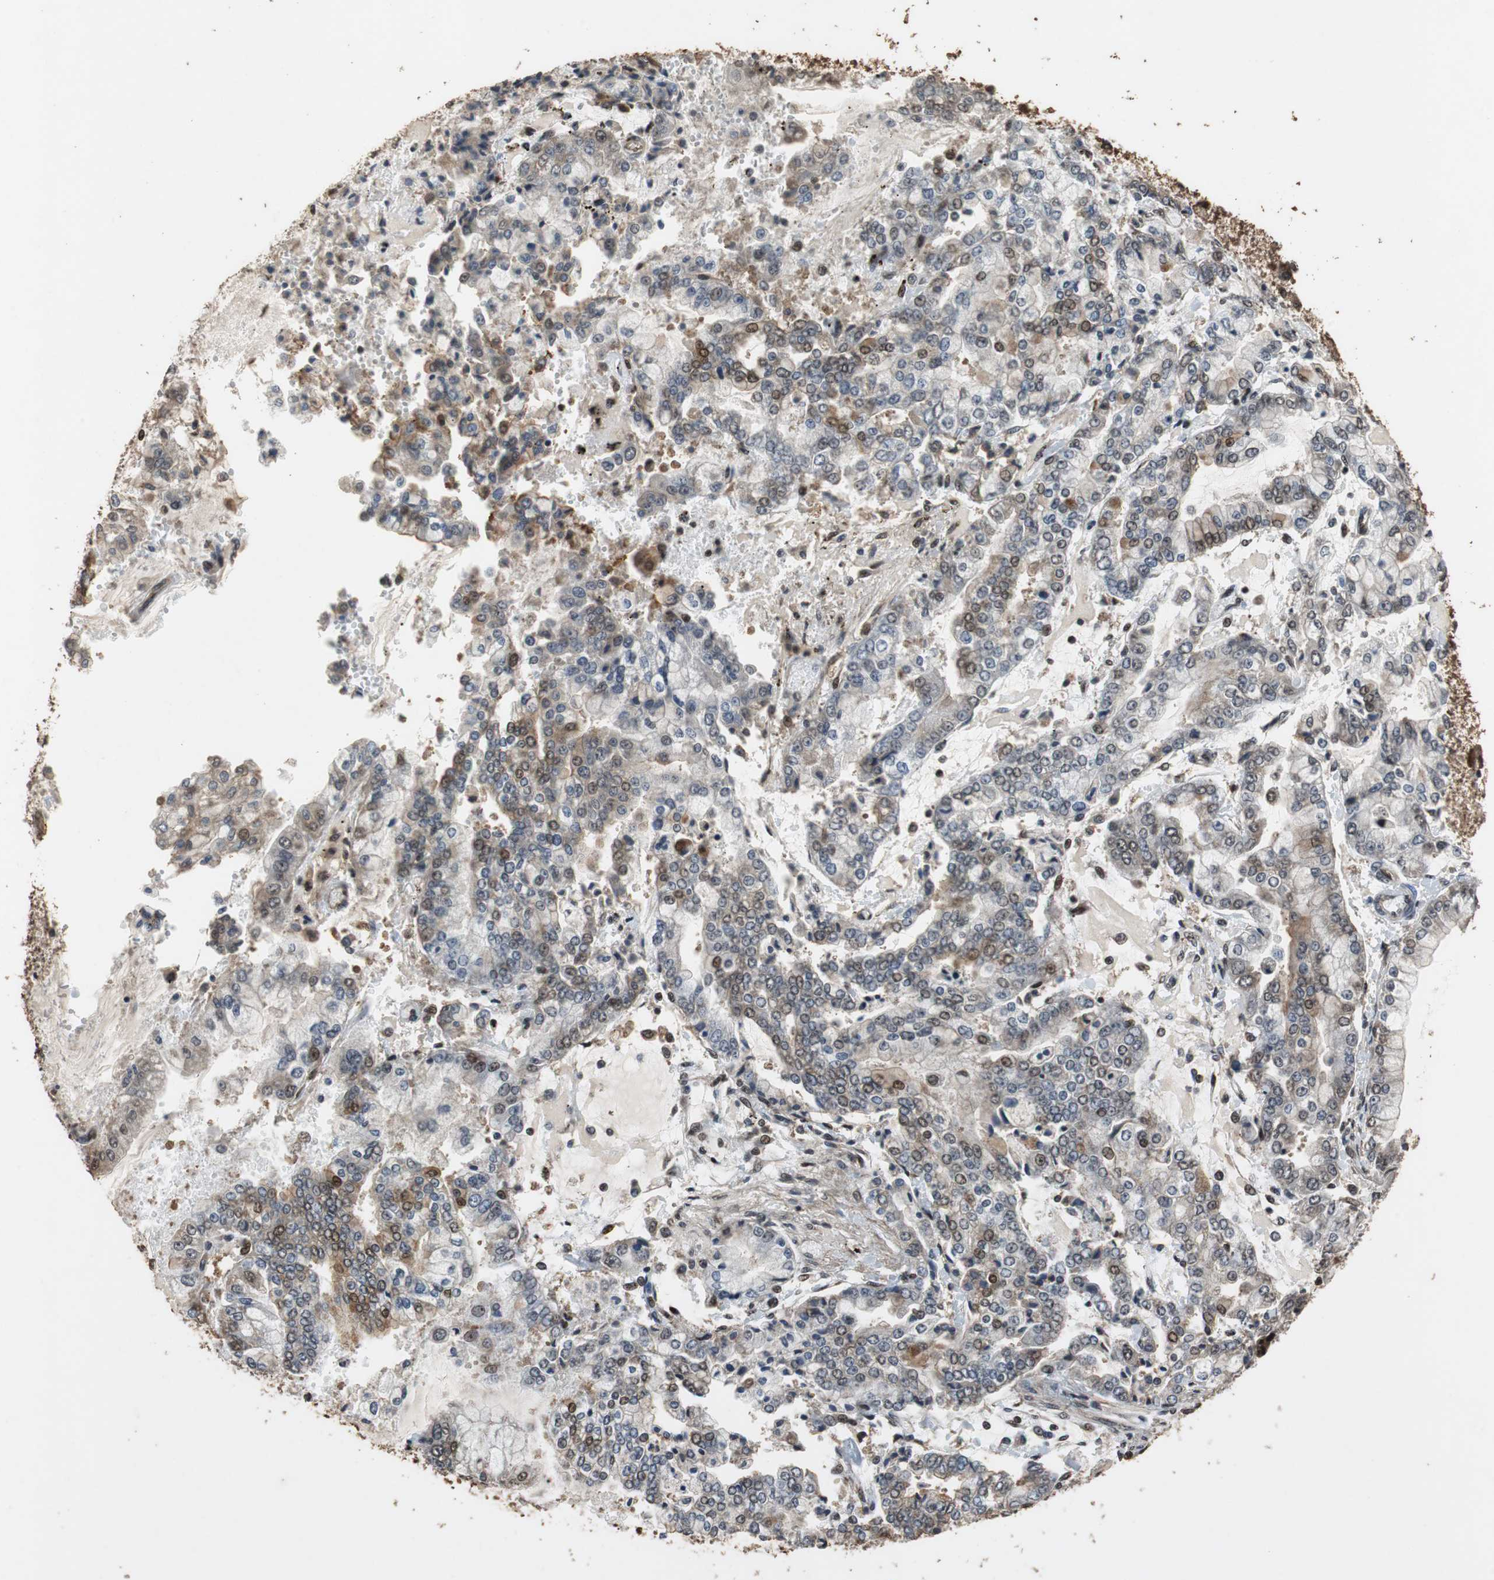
{"staining": {"intensity": "moderate", "quantity": "25%-75%", "location": "cytoplasmic/membranous,nuclear"}, "tissue": "stomach cancer", "cell_type": "Tumor cells", "image_type": "cancer", "snomed": [{"axis": "morphology", "description": "Adenocarcinoma, NOS"}, {"axis": "topography", "description": "Stomach"}], "caption": "Moderate cytoplasmic/membranous and nuclear protein expression is present in approximately 25%-75% of tumor cells in stomach adenocarcinoma.", "gene": "ZNF18", "patient": {"sex": "male", "age": 76}}